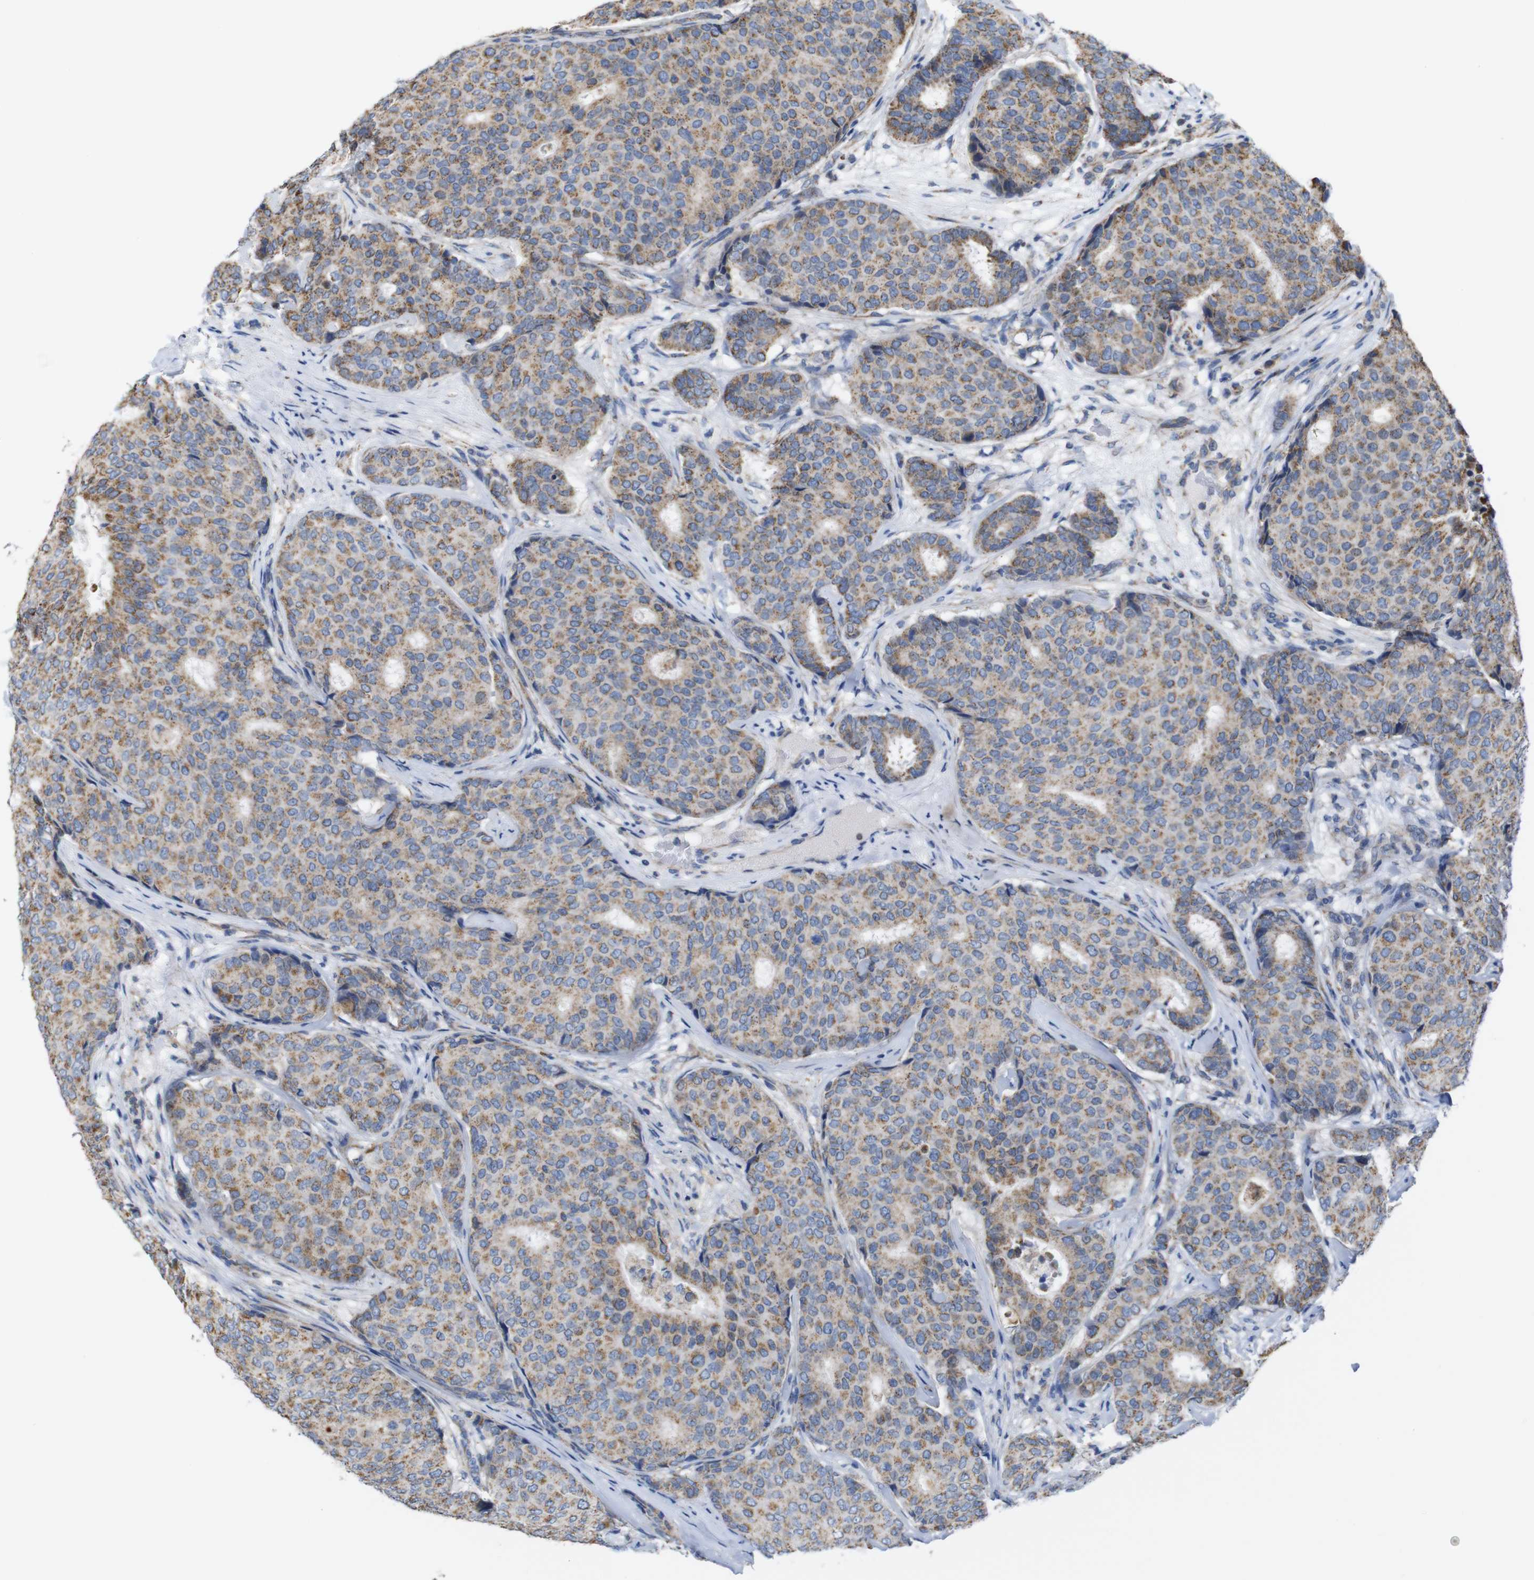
{"staining": {"intensity": "moderate", "quantity": ">75%", "location": "cytoplasmic/membranous"}, "tissue": "breast cancer", "cell_type": "Tumor cells", "image_type": "cancer", "snomed": [{"axis": "morphology", "description": "Duct carcinoma"}, {"axis": "topography", "description": "Breast"}], "caption": "Tumor cells exhibit medium levels of moderate cytoplasmic/membranous staining in about >75% of cells in human breast cancer (intraductal carcinoma). The staining is performed using DAB (3,3'-diaminobenzidine) brown chromogen to label protein expression. The nuclei are counter-stained blue using hematoxylin.", "gene": "FAM171B", "patient": {"sex": "female", "age": 75}}